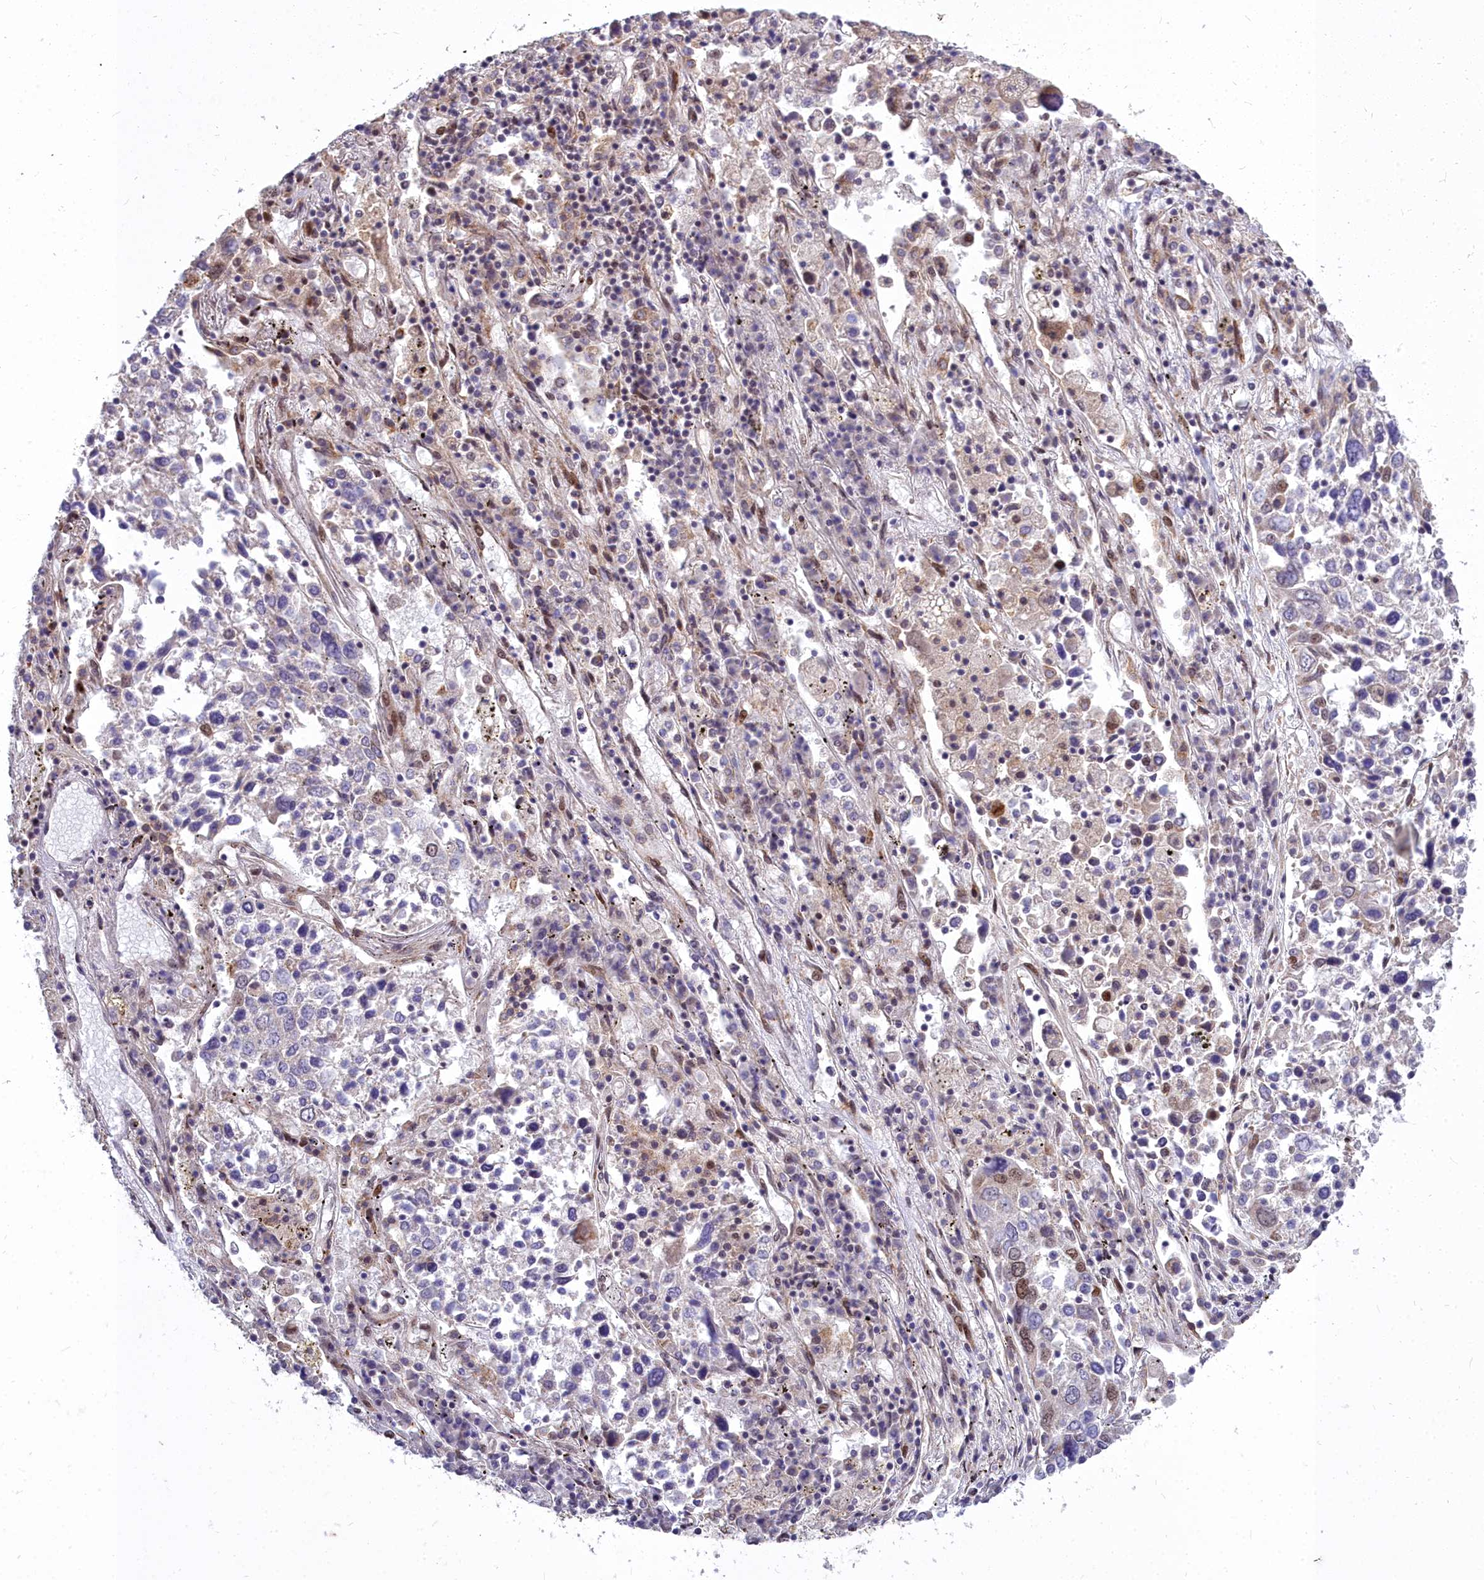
{"staining": {"intensity": "moderate", "quantity": "<25%", "location": "nuclear"}, "tissue": "lung cancer", "cell_type": "Tumor cells", "image_type": "cancer", "snomed": [{"axis": "morphology", "description": "Squamous cell carcinoma, NOS"}, {"axis": "topography", "description": "Lung"}], "caption": "This photomicrograph shows immunohistochemistry (IHC) staining of human squamous cell carcinoma (lung), with low moderate nuclear staining in about <25% of tumor cells.", "gene": "ABCB8", "patient": {"sex": "male", "age": 65}}